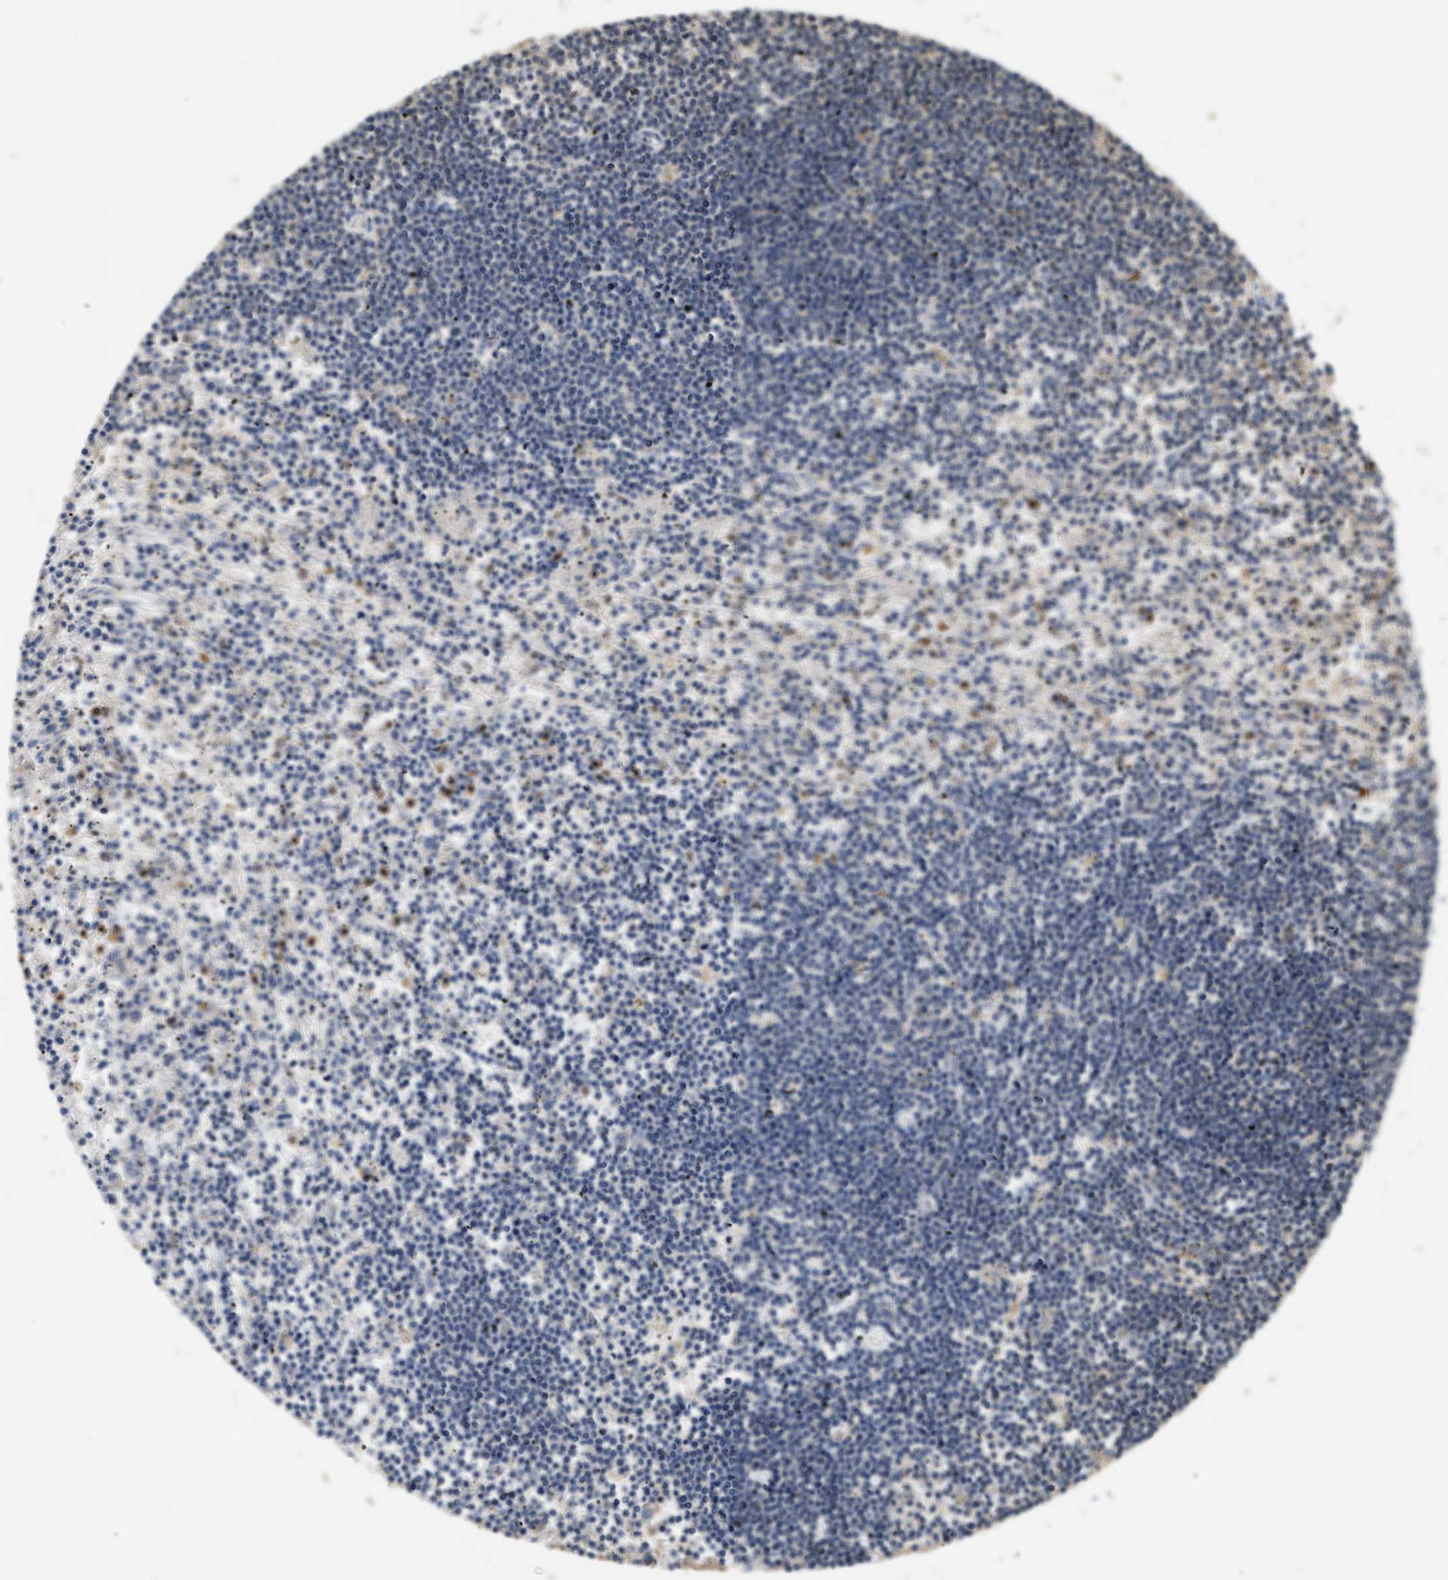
{"staining": {"intensity": "negative", "quantity": "none", "location": "none"}, "tissue": "lymphoma", "cell_type": "Tumor cells", "image_type": "cancer", "snomed": [{"axis": "morphology", "description": "Malignant lymphoma, non-Hodgkin's type, Low grade"}, {"axis": "topography", "description": "Spleen"}], "caption": "Immunohistochemistry photomicrograph of human malignant lymphoma, non-Hodgkin's type (low-grade) stained for a protein (brown), which reveals no positivity in tumor cells.", "gene": "GPI", "patient": {"sex": "male", "age": 76}}